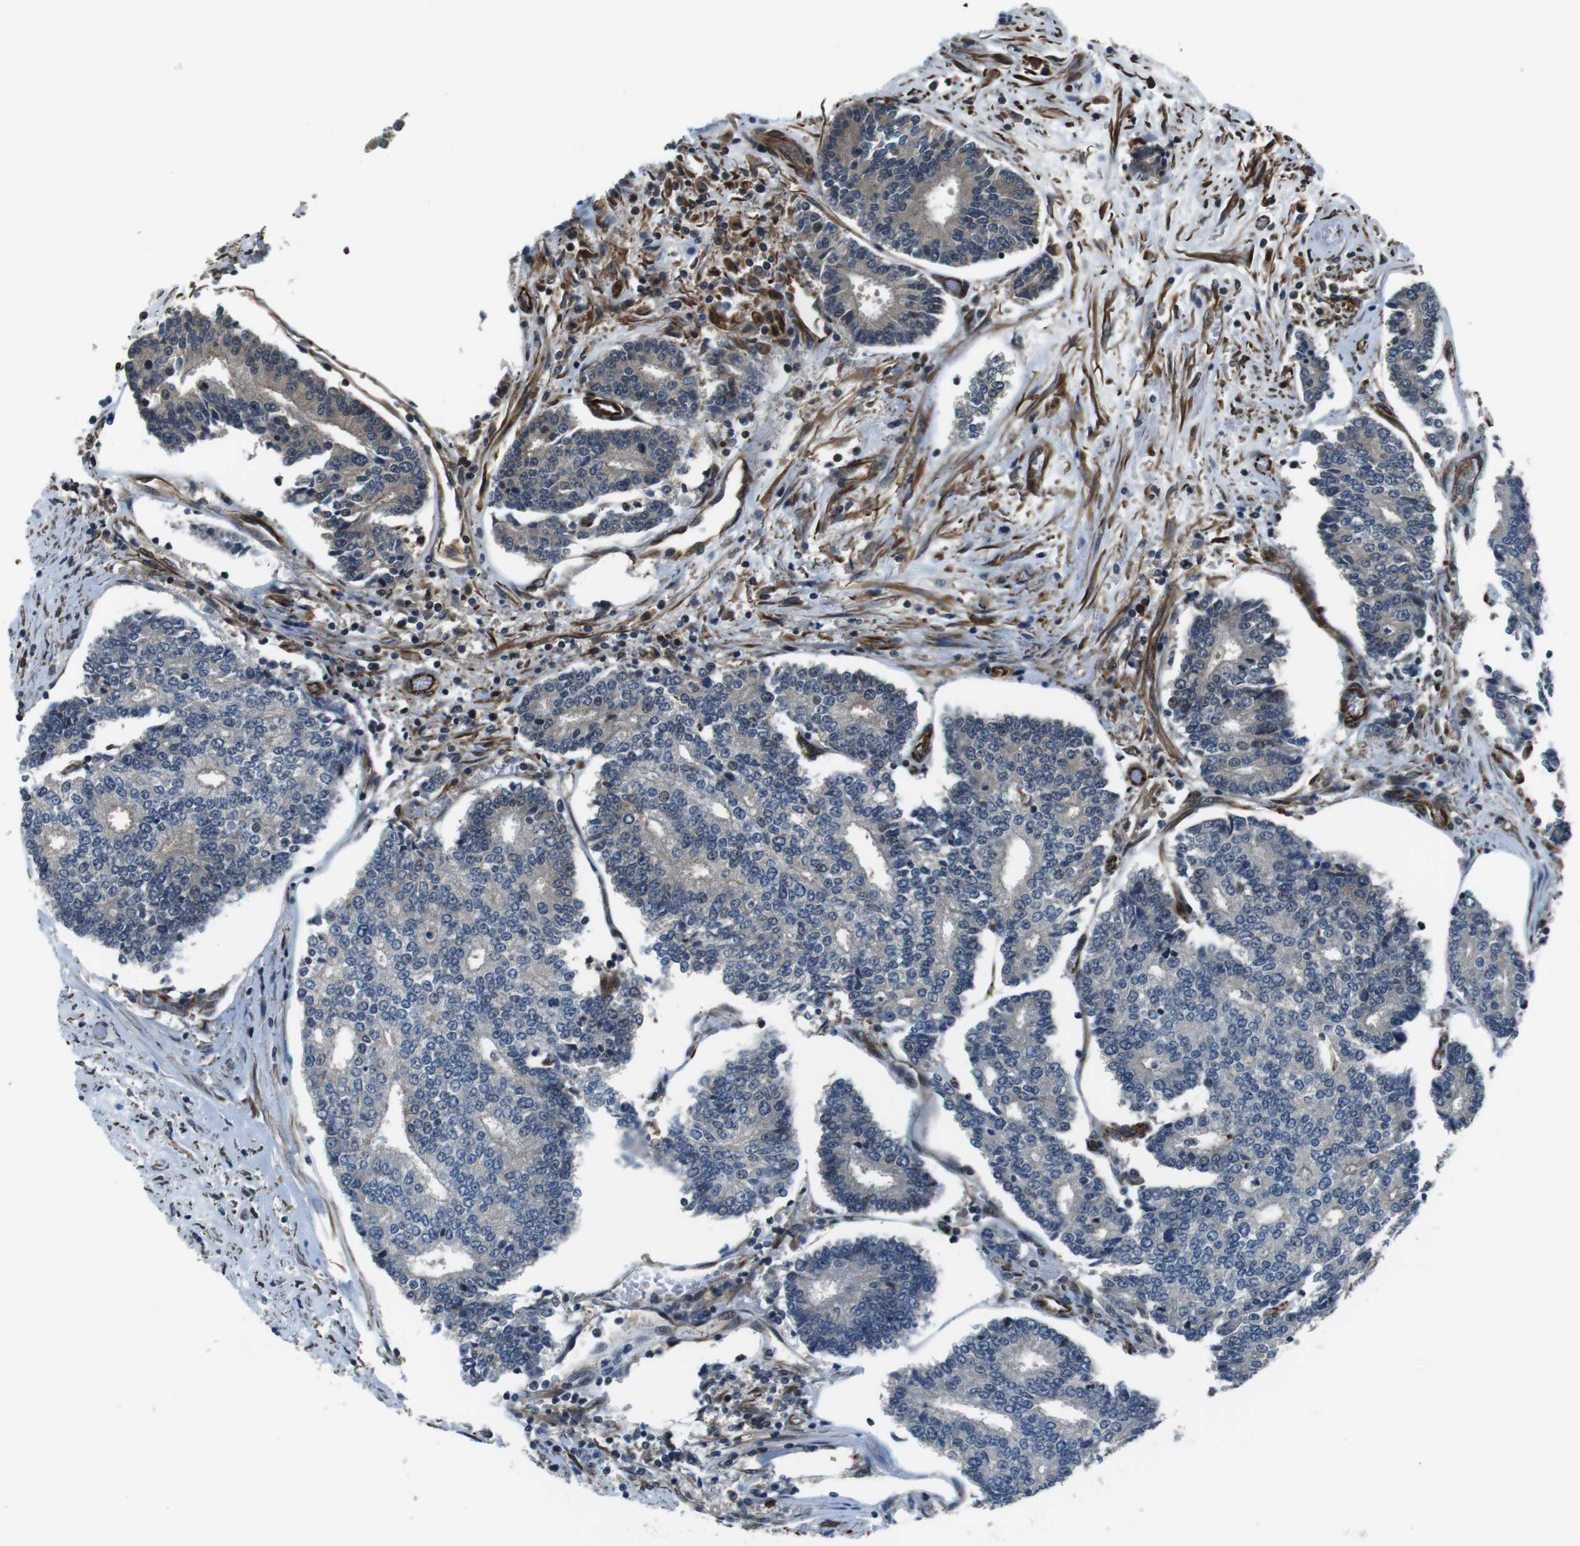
{"staining": {"intensity": "negative", "quantity": "none", "location": "none"}, "tissue": "prostate cancer", "cell_type": "Tumor cells", "image_type": "cancer", "snomed": [{"axis": "morphology", "description": "Normal tissue, NOS"}, {"axis": "morphology", "description": "Adenocarcinoma, High grade"}, {"axis": "topography", "description": "Prostate"}, {"axis": "topography", "description": "Seminal veicle"}], "caption": "A histopathology image of human prostate cancer (high-grade adenocarcinoma) is negative for staining in tumor cells.", "gene": "LRRC49", "patient": {"sex": "male", "age": 55}}